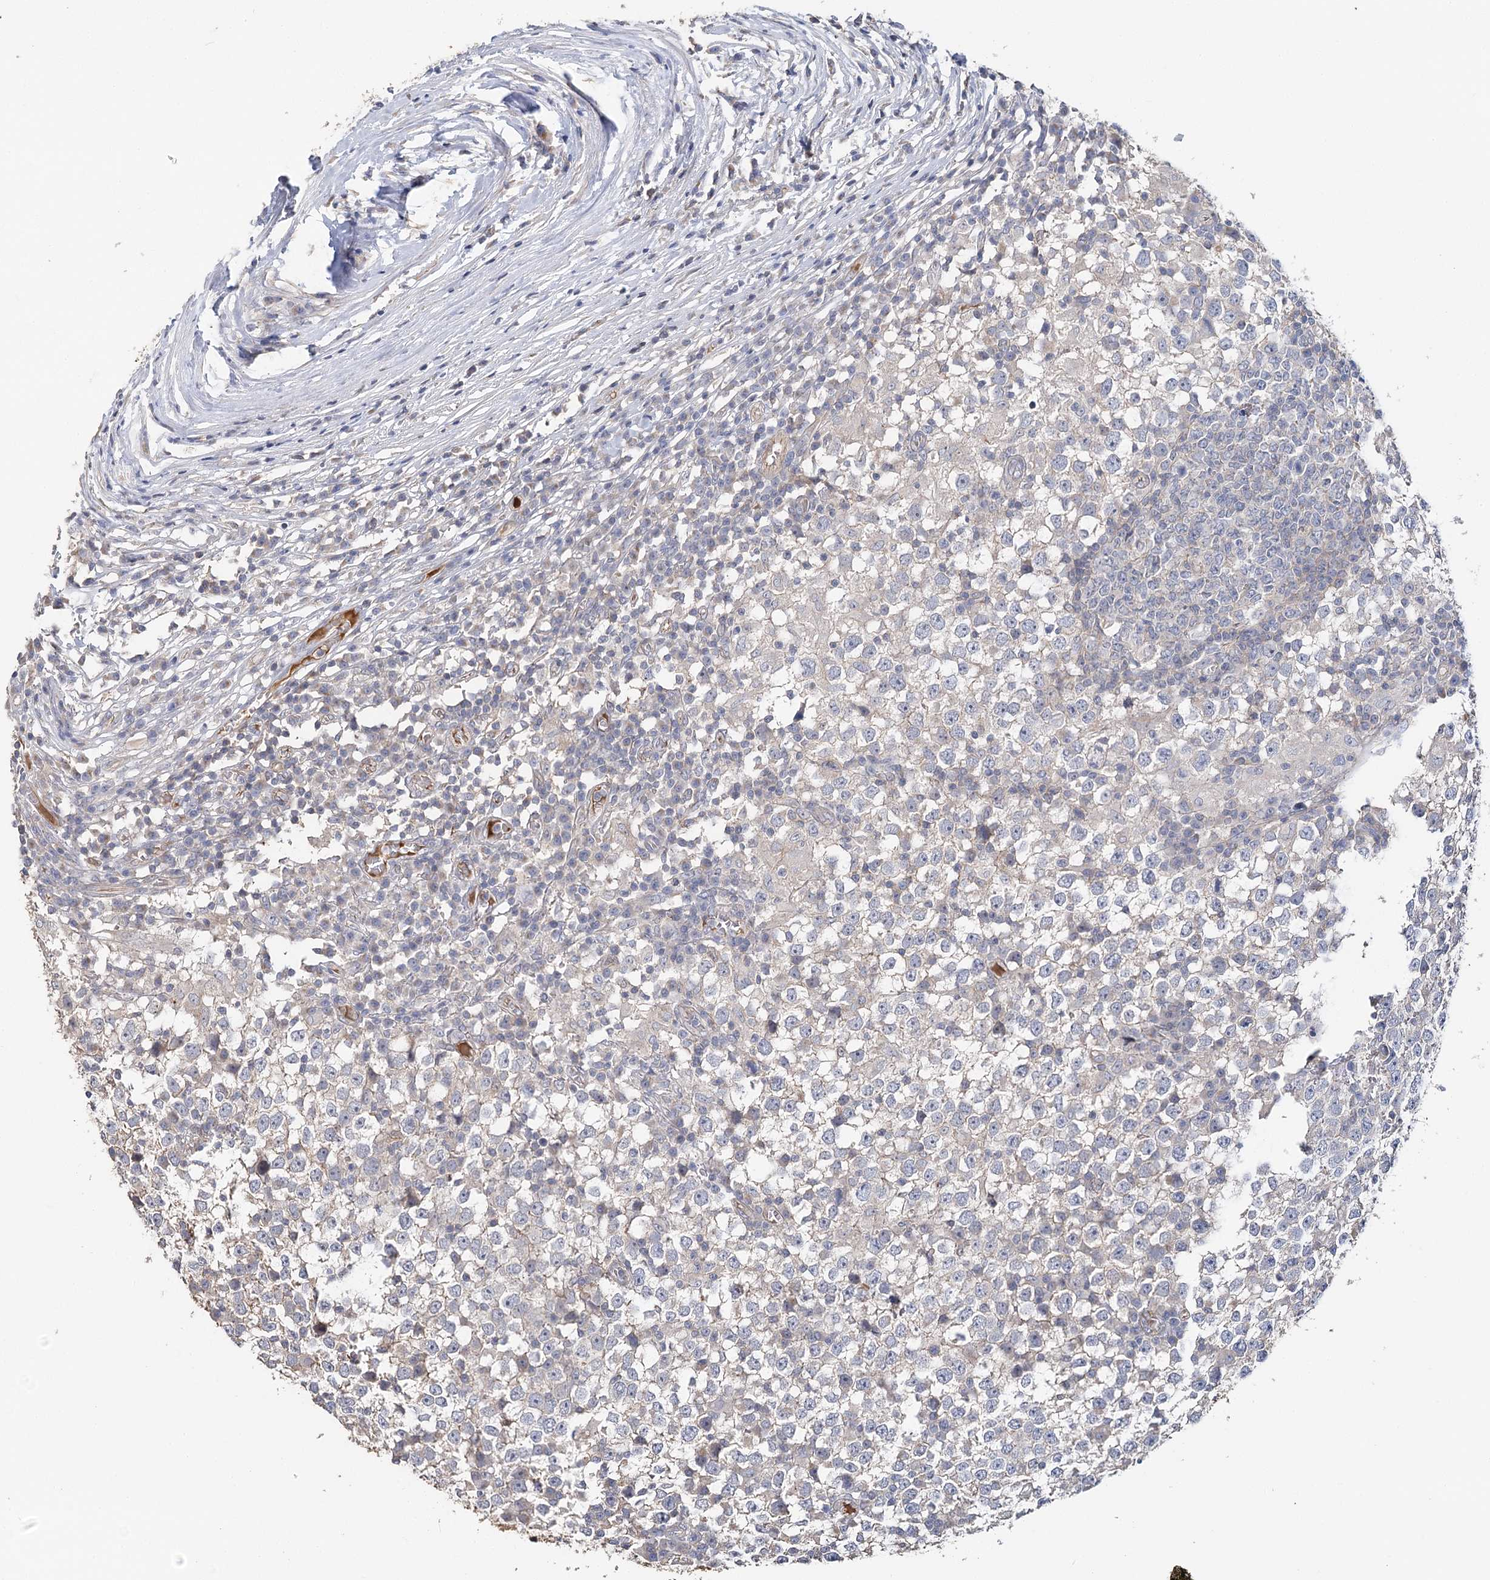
{"staining": {"intensity": "negative", "quantity": "none", "location": "none"}, "tissue": "testis cancer", "cell_type": "Tumor cells", "image_type": "cancer", "snomed": [{"axis": "morphology", "description": "Seminoma, NOS"}, {"axis": "topography", "description": "Testis"}], "caption": "Immunohistochemistry photomicrograph of neoplastic tissue: human testis cancer stained with DAB reveals no significant protein staining in tumor cells. (Brightfield microscopy of DAB immunohistochemistry at high magnification).", "gene": "EPB41L5", "patient": {"sex": "male", "age": 65}}